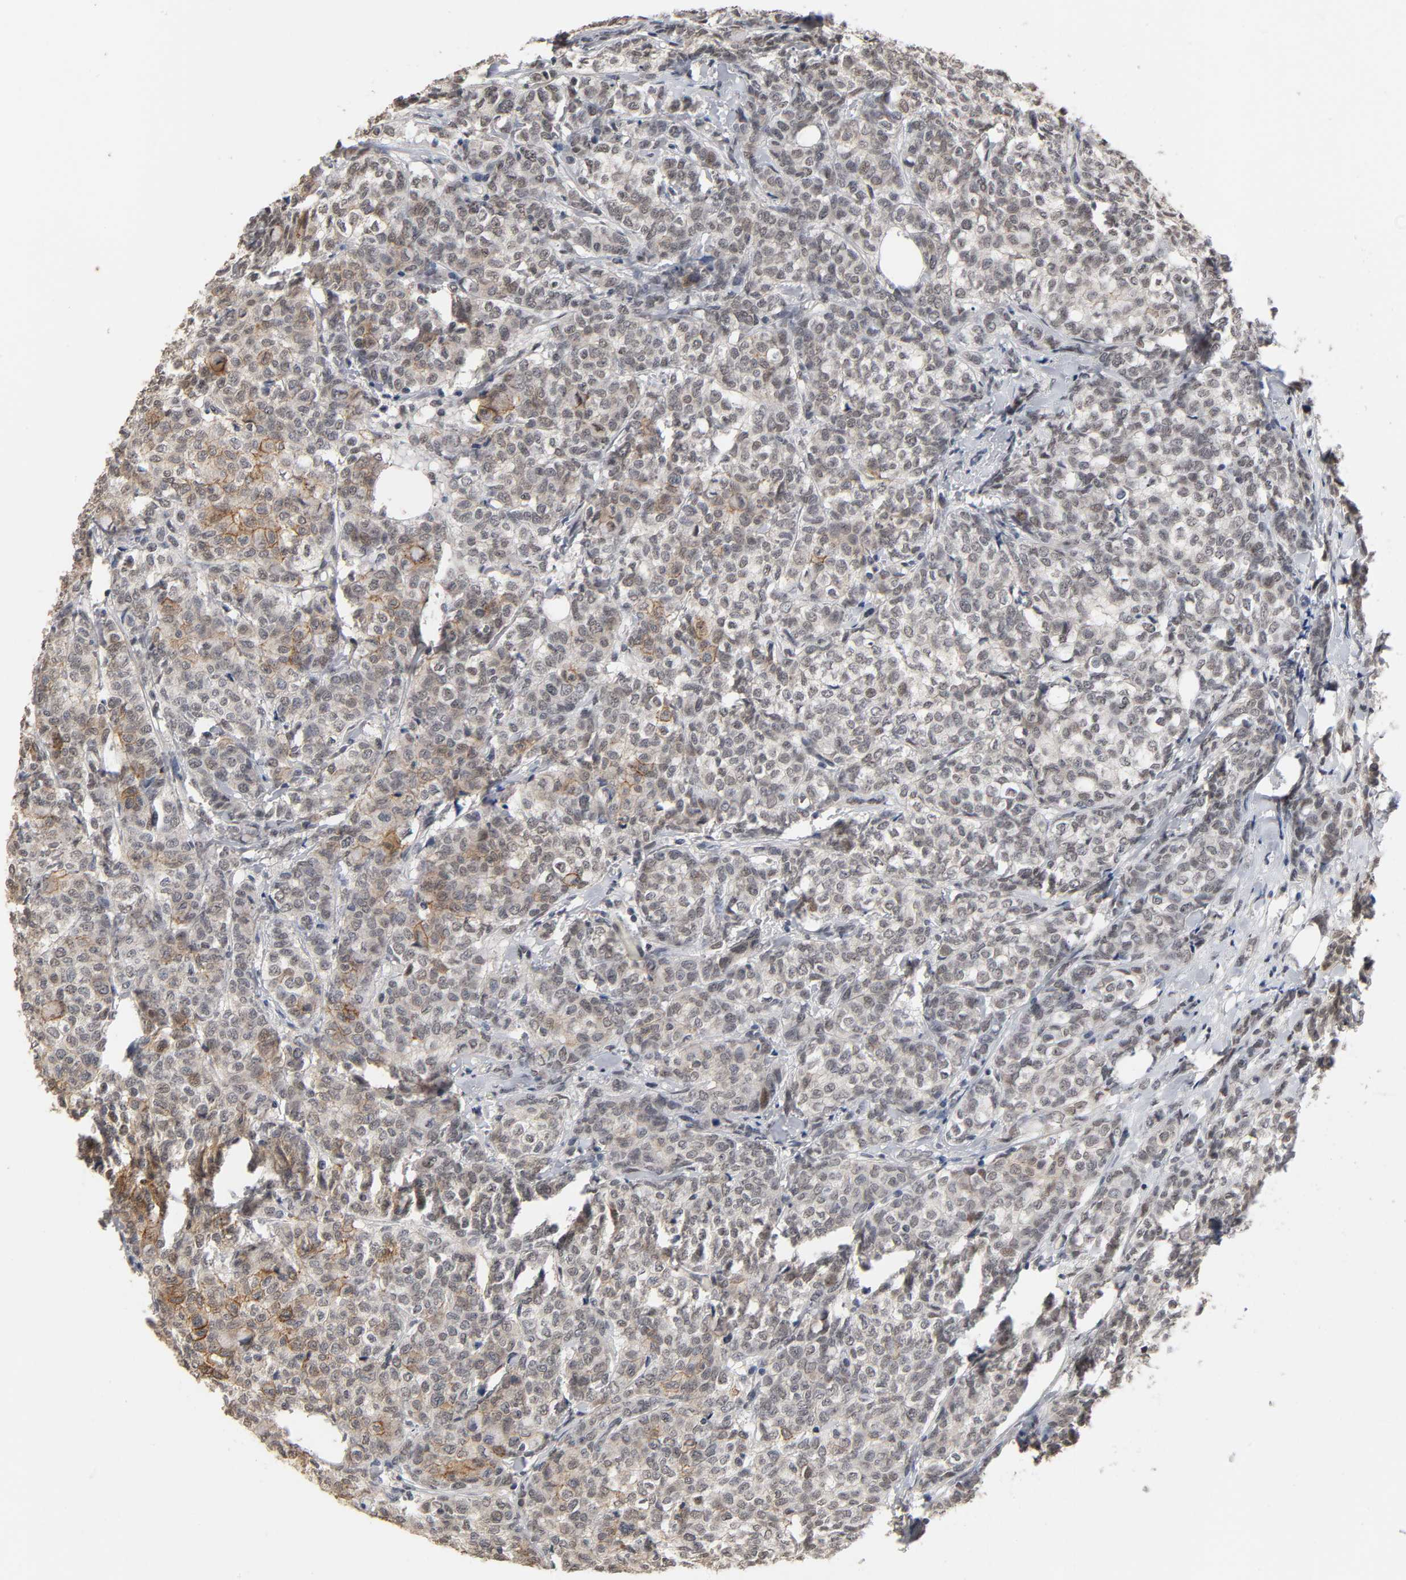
{"staining": {"intensity": "moderate", "quantity": "25%-75%", "location": "cytoplasmic/membranous"}, "tissue": "breast cancer", "cell_type": "Tumor cells", "image_type": "cancer", "snomed": [{"axis": "morphology", "description": "Lobular carcinoma"}, {"axis": "topography", "description": "Breast"}], "caption": "Breast lobular carcinoma stained for a protein (brown) demonstrates moderate cytoplasmic/membranous positive staining in about 25%-75% of tumor cells.", "gene": "HTR1E", "patient": {"sex": "female", "age": 60}}